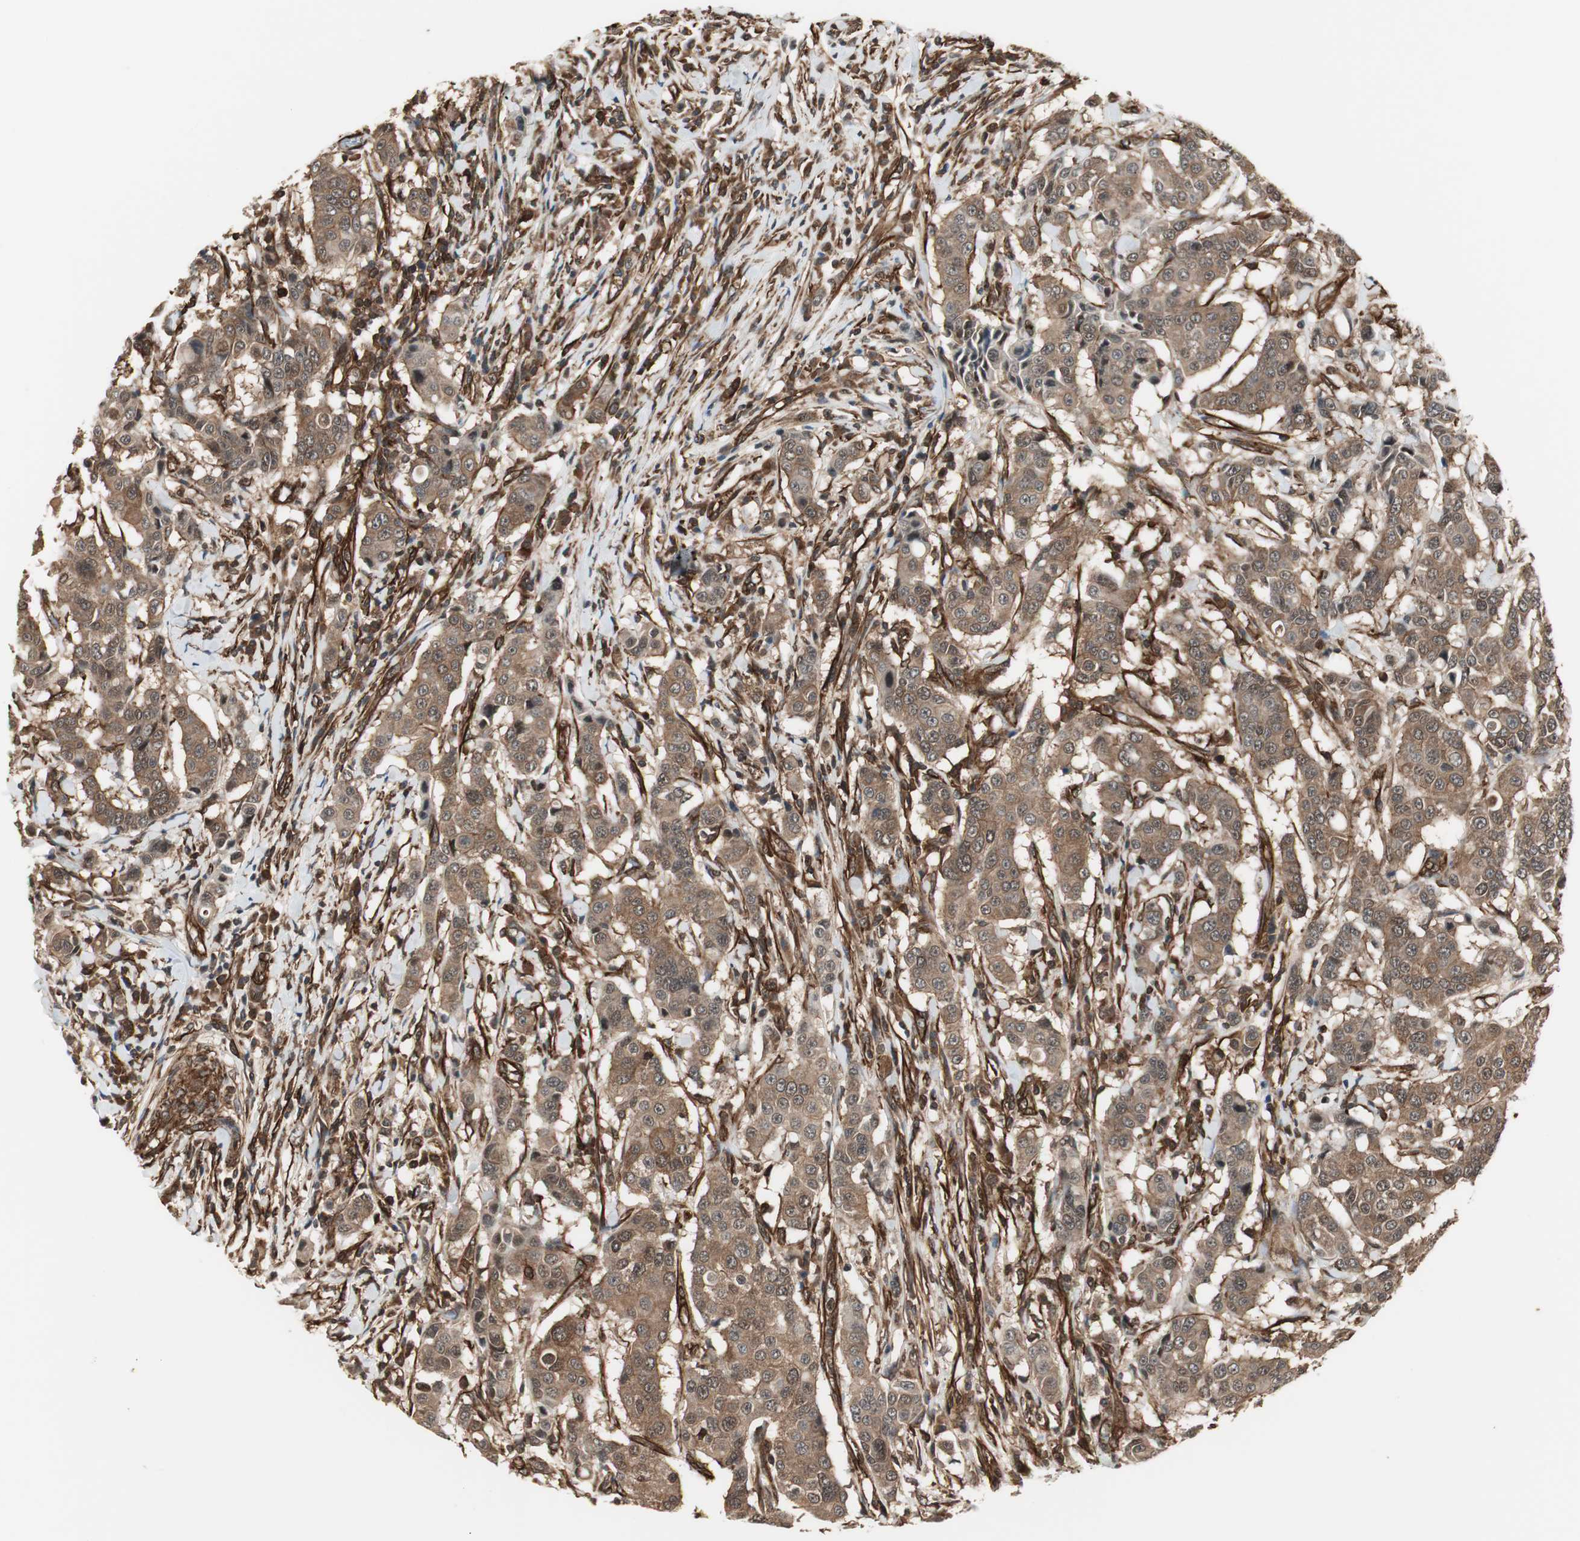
{"staining": {"intensity": "moderate", "quantity": ">75%", "location": "cytoplasmic/membranous"}, "tissue": "breast cancer", "cell_type": "Tumor cells", "image_type": "cancer", "snomed": [{"axis": "morphology", "description": "Duct carcinoma"}, {"axis": "topography", "description": "Breast"}], "caption": "High-power microscopy captured an immunohistochemistry image of breast cancer (infiltrating ductal carcinoma), revealing moderate cytoplasmic/membranous staining in about >75% of tumor cells. (DAB (3,3'-diaminobenzidine) = brown stain, brightfield microscopy at high magnification).", "gene": "PTPN11", "patient": {"sex": "female", "age": 27}}